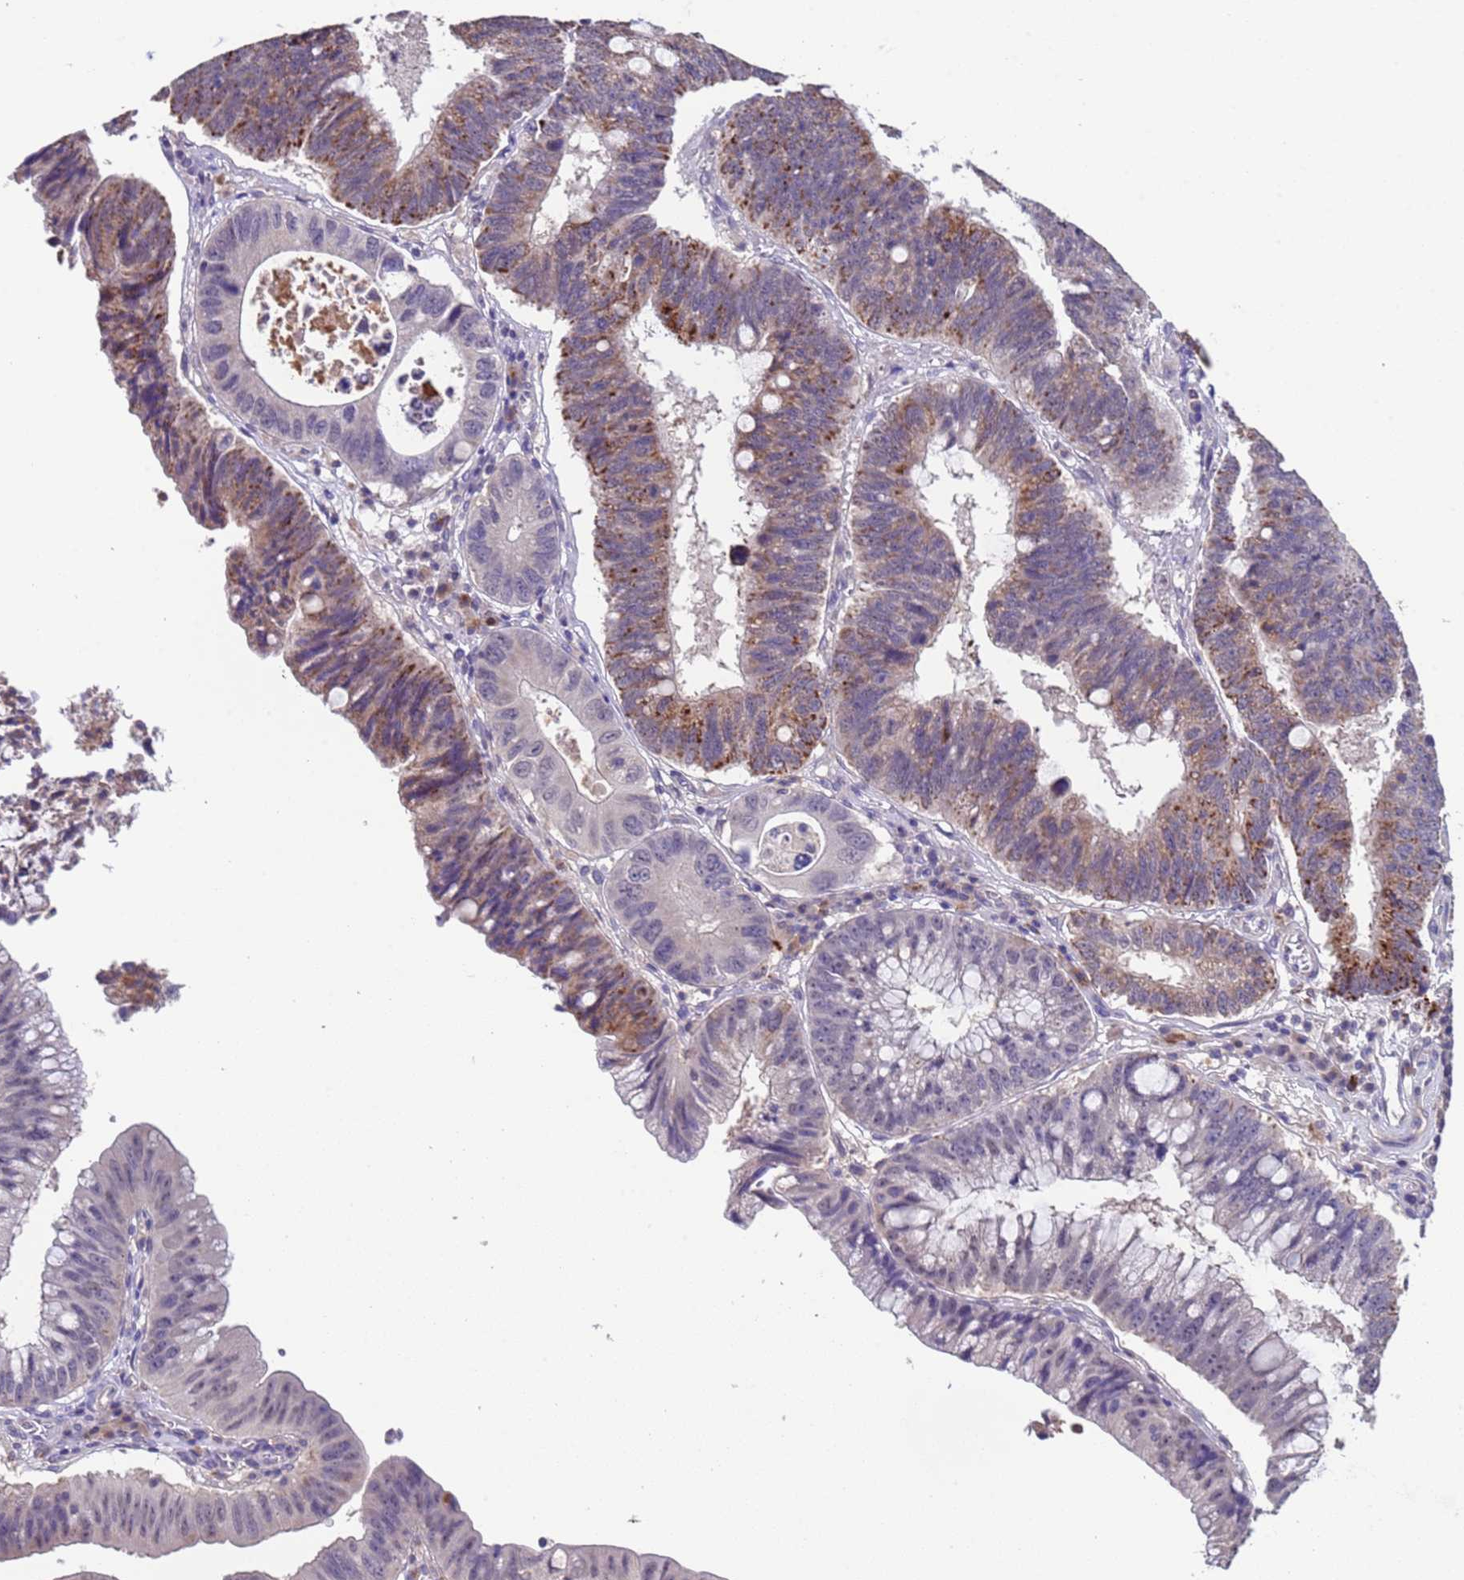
{"staining": {"intensity": "moderate", "quantity": "25%-75%", "location": "cytoplasmic/membranous"}, "tissue": "stomach cancer", "cell_type": "Tumor cells", "image_type": "cancer", "snomed": [{"axis": "morphology", "description": "Adenocarcinoma, NOS"}, {"axis": "topography", "description": "Stomach"}], "caption": "Immunohistochemical staining of human adenocarcinoma (stomach) displays medium levels of moderate cytoplasmic/membranous positivity in about 25%-75% of tumor cells. The protein is shown in brown color, while the nuclei are stained blue.", "gene": "ZNF248", "patient": {"sex": "male", "age": 59}}